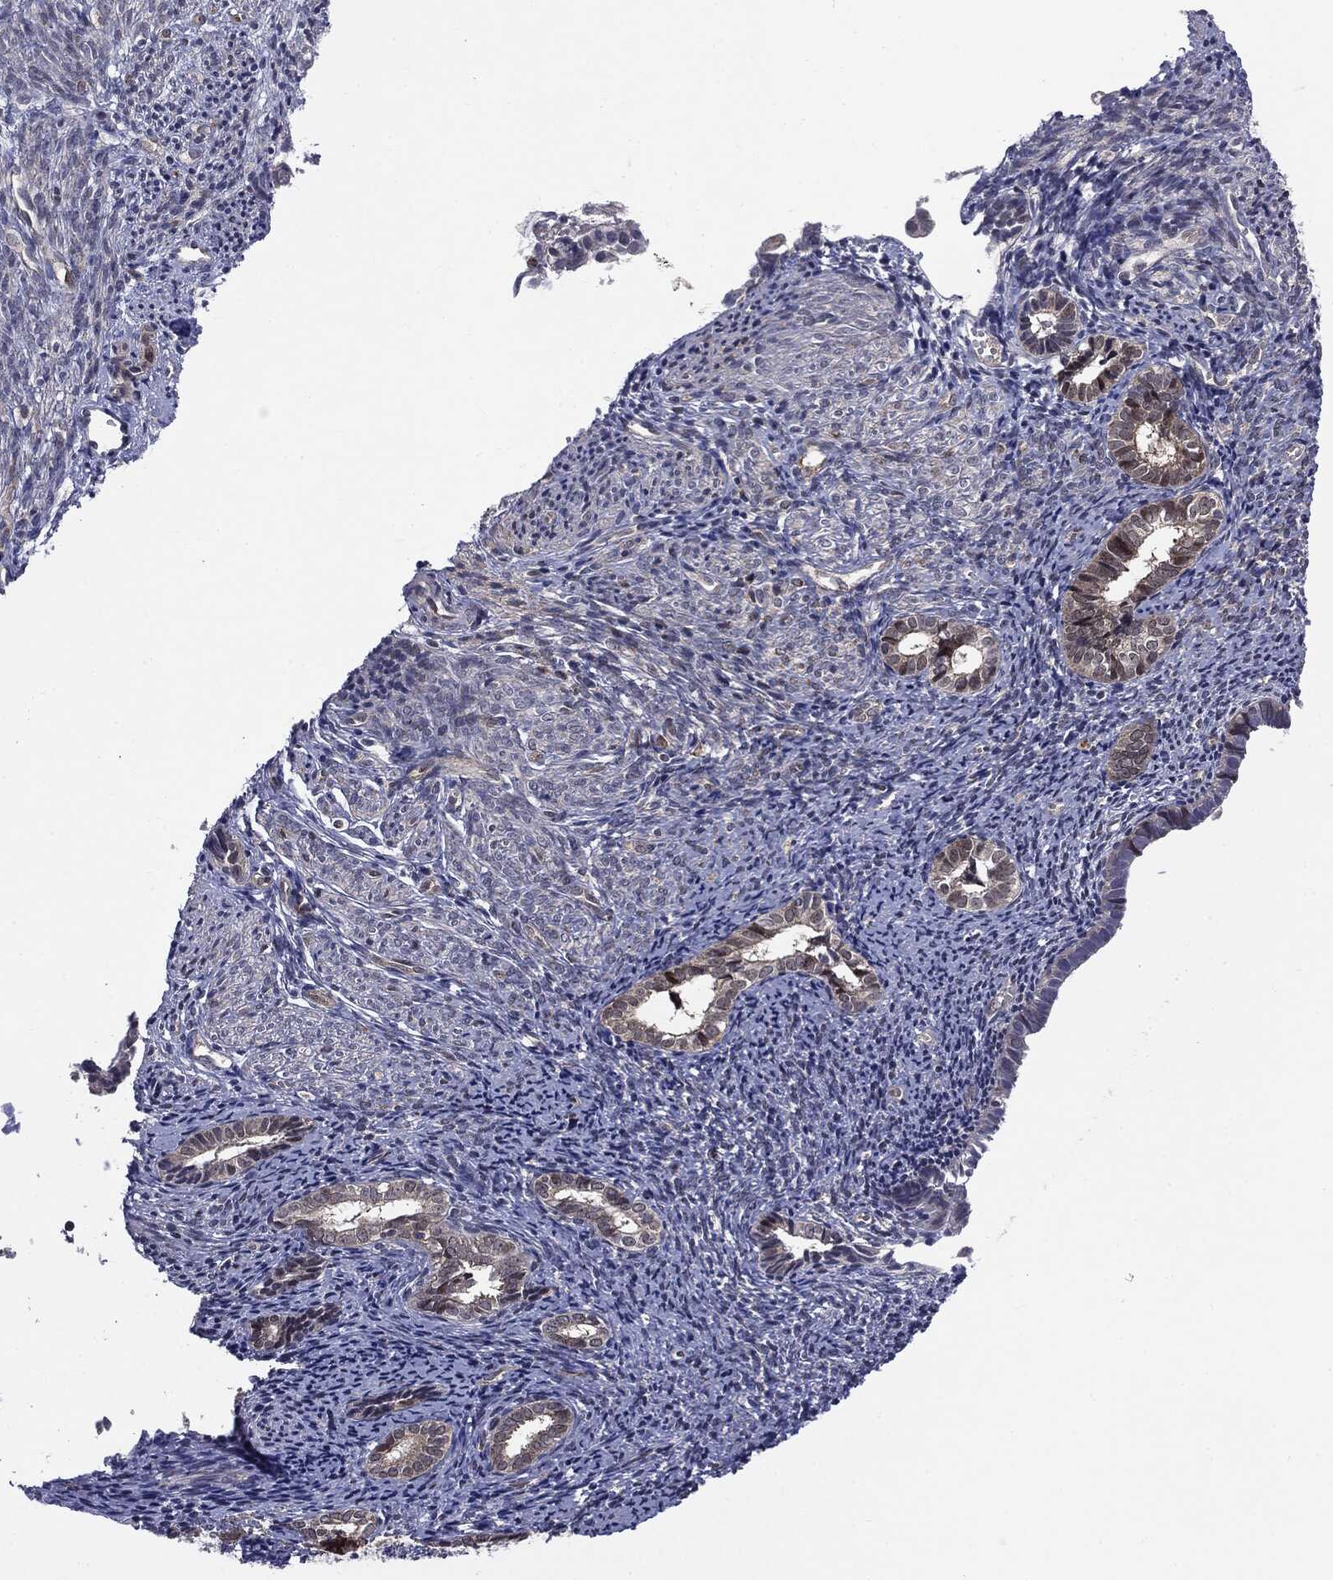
{"staining": {"intensity": "moderate", "quantity": "<25%", "location": "cytoplasmic/membranous"}, "tissue": "endometrial cancer", "cell_type": "Tumor cells", "image_type": "cancer", "snomed": [{"axis": "morphology", "description": "Adenocarcinoma, NOS"}, {"axis": "topography", "description": "Endometrium"}], "caption": "Protein expression analysis of human endometrial cancer (adenocarcinoma) reveals moderate cytoplasmic/membranous expression in approximately <25% of tumor cells. Nuclei are stained in blue.", "gene": "PTPA", "patient": {"sex": "female", "age": 56}}